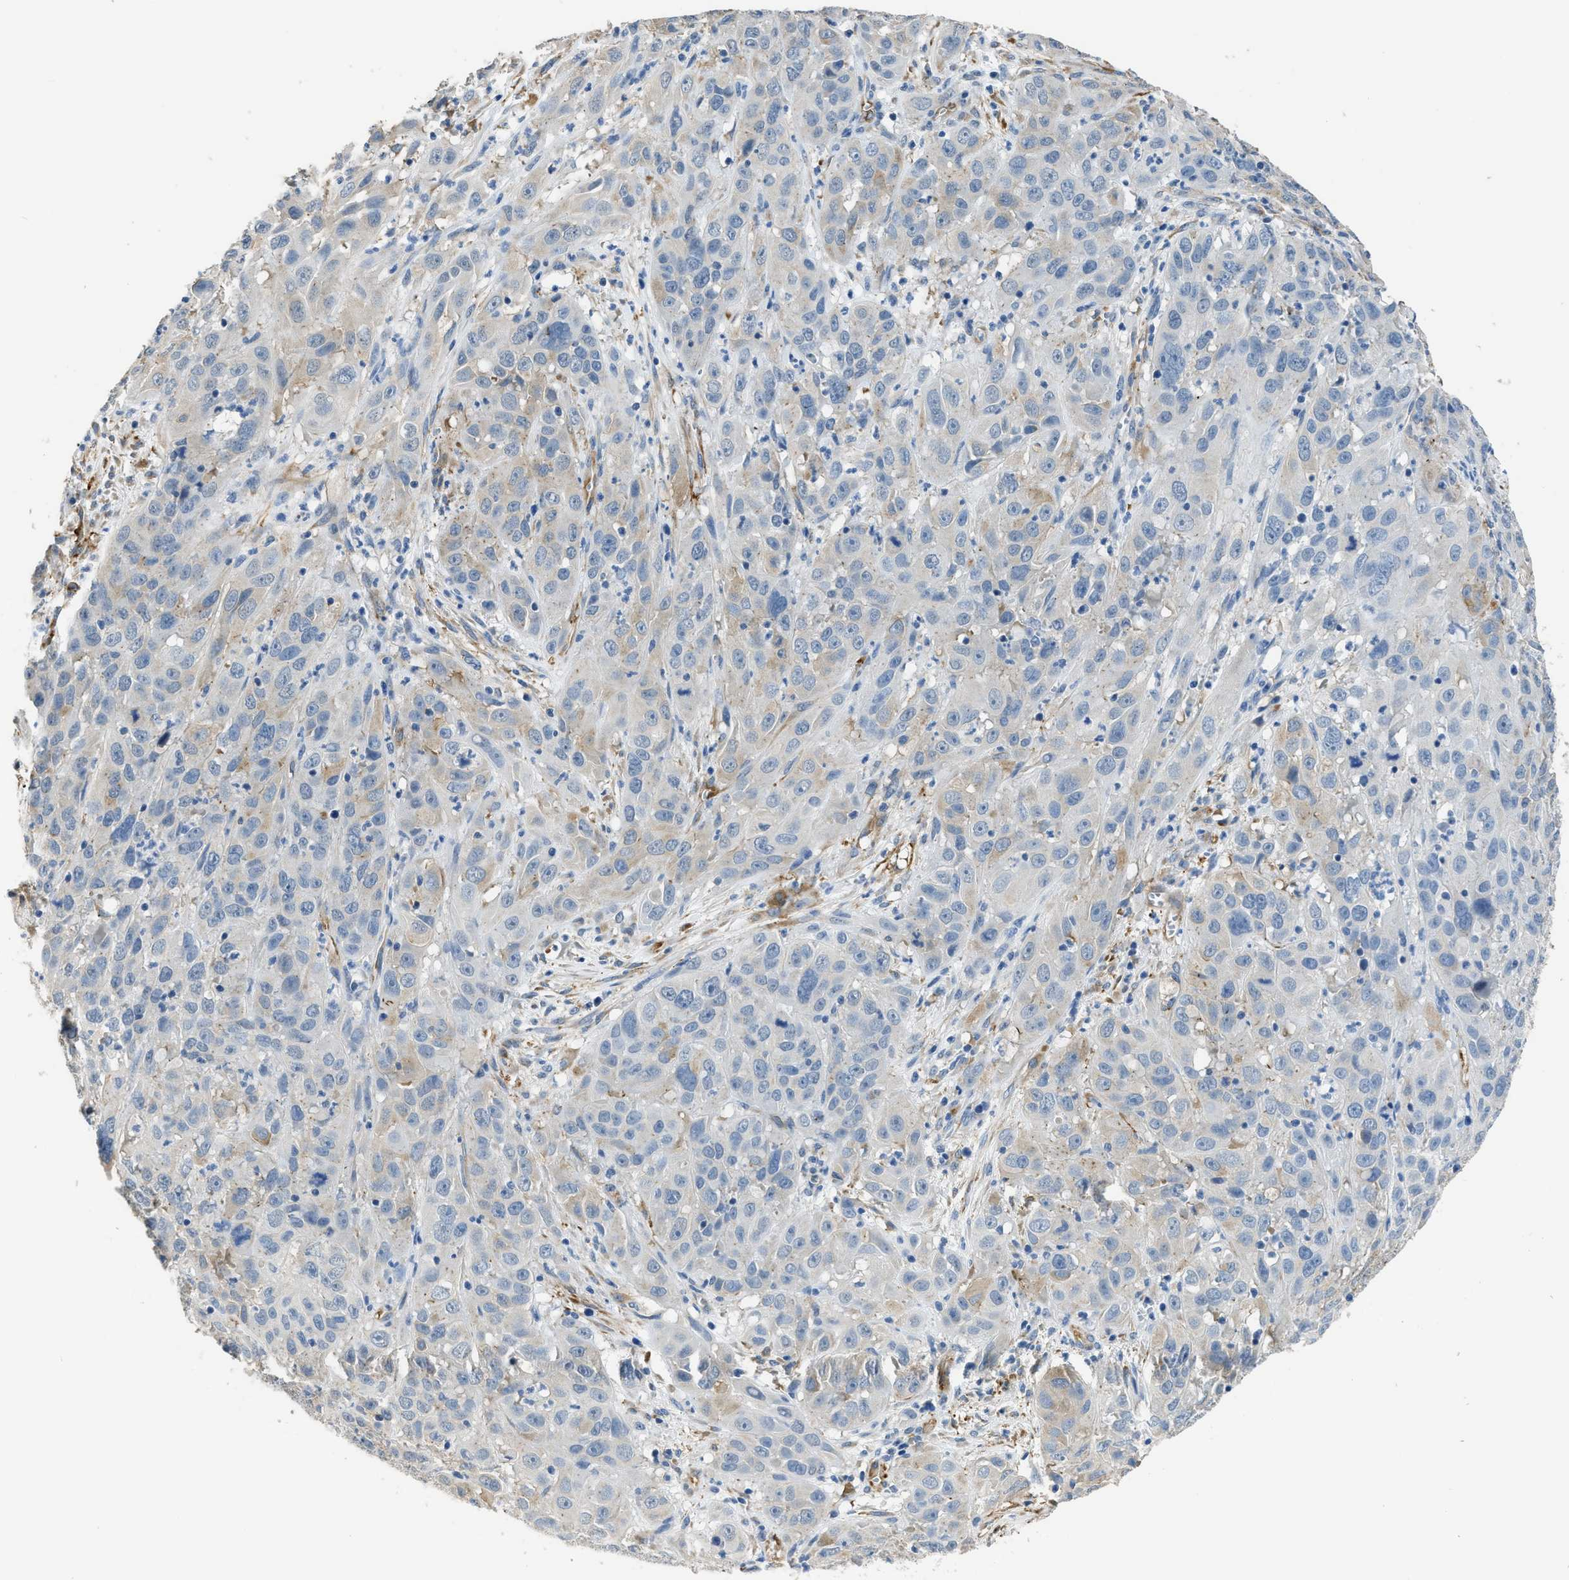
{"staining": {"intensity": "negative", "quantity": "none", "location": "none"}, "tissue": "cervical cancer", "cell_type": "Tumor cells", "image_type": "cancer", "snomed": [{"axis": "morphology", "description": "Squamous cell carcinoma, NOS"}, {"axis": "topography", "description": "Cervix"}], "caption": "Immunohistochemistry (IHC) histopathology image of human cervical cancer (squamous cell carcinoma) stained for a protein (brown), which displays no staining in tumor cells.", "gene": "ZSWIM5", "patient": {"sex": "female", "age": 32}}